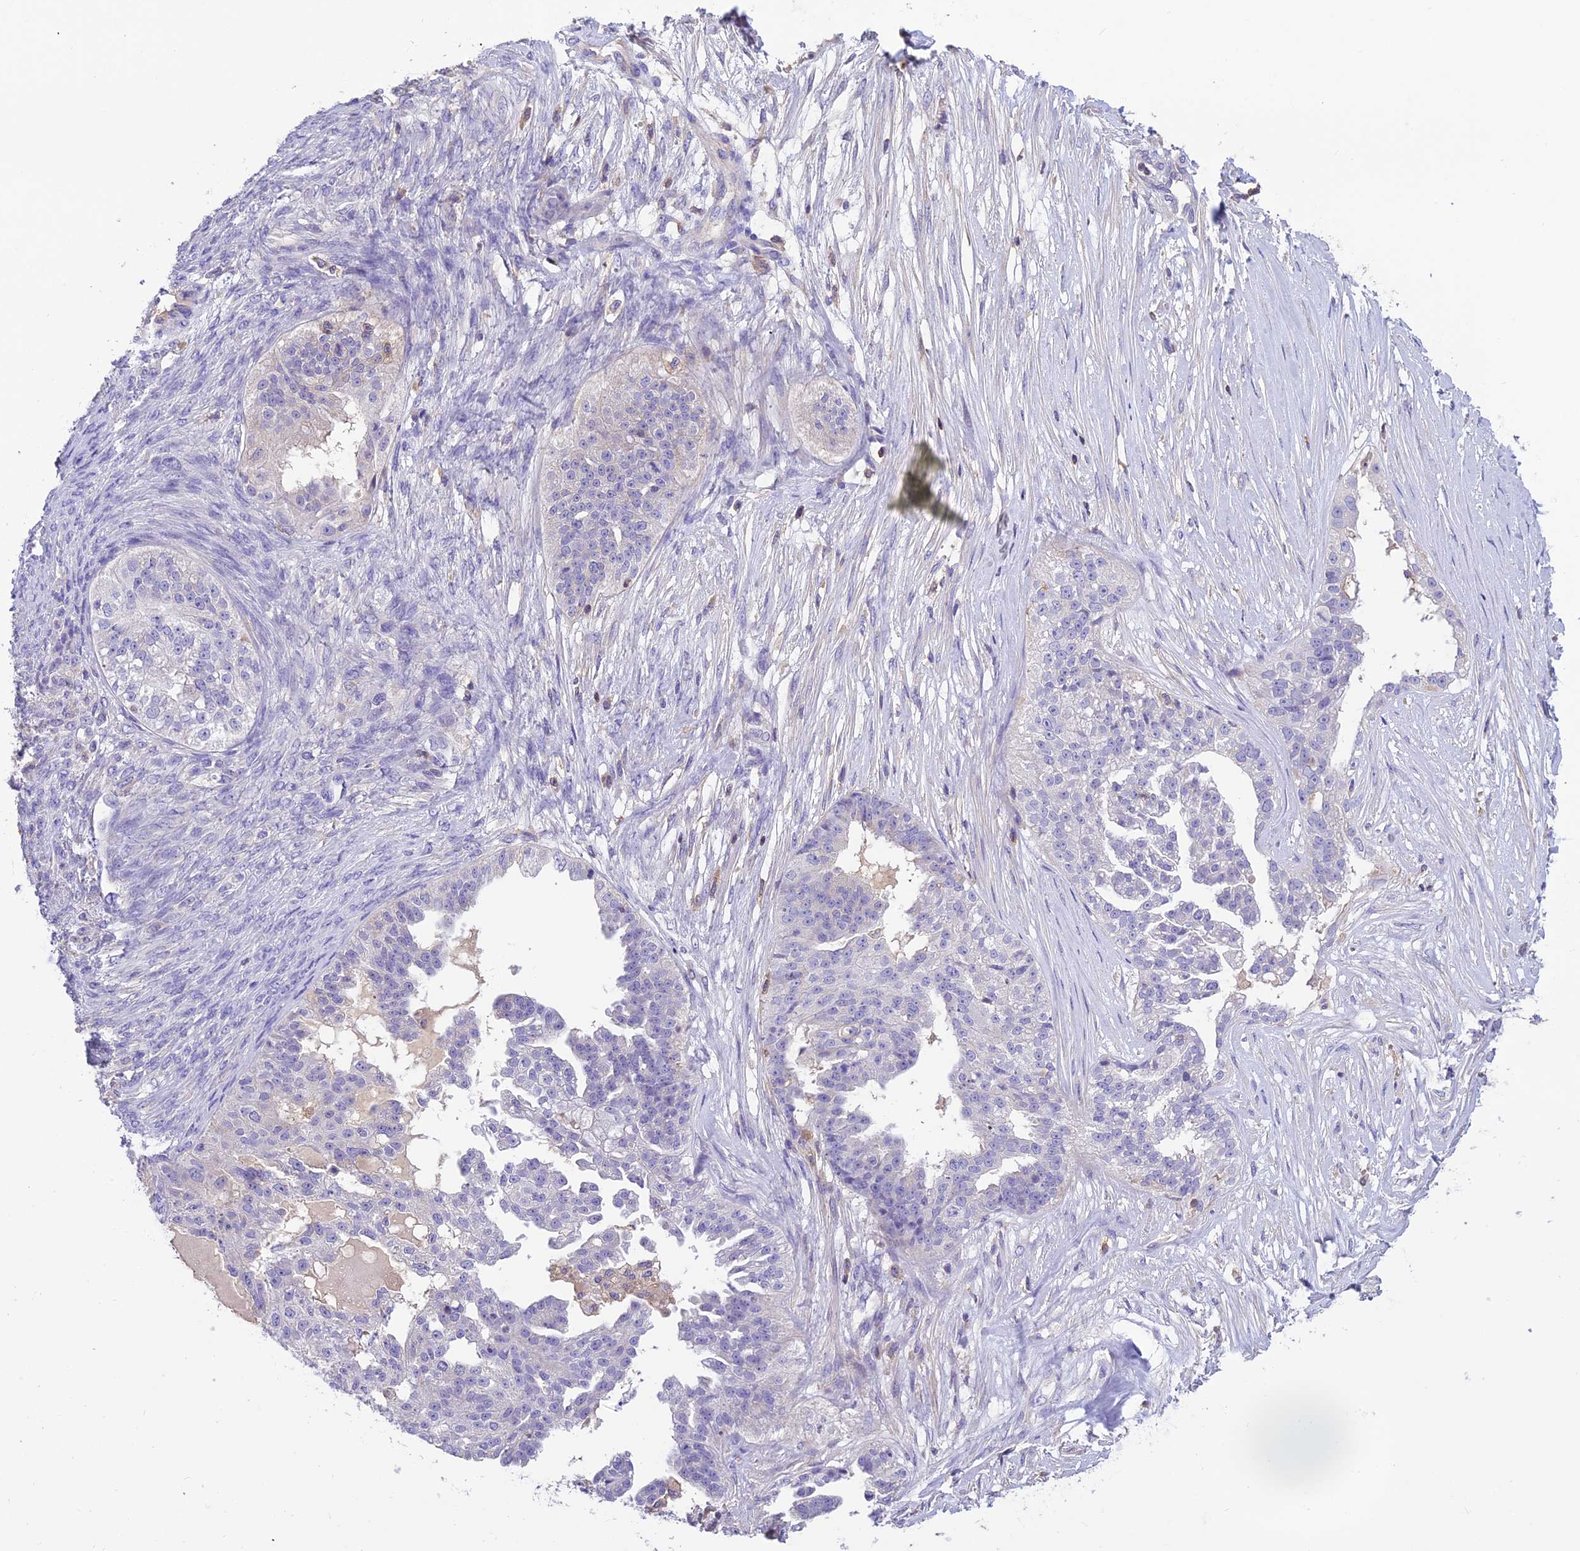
{"staining": {"intensity": "negative", "quantity": "none", "location": "none"}, "tissue": "ovarian cancer", "cell_type": "Tumor cells", "image_type": "cancer", "snomed": [{"axis": "morphology", "description": "Cystadenocarcinoma, serous, NOS"}, {"axis": "topography", "description": "Ovary"}], "caption": "High magnification brightfield microscopy of ovarian cancer stained with DAB (brown) and counterstained with hematoxylin (blue): tumor cells show no significant staining.", "gene": "LPXN", "patient": {"sex": "female", "age": 58}}